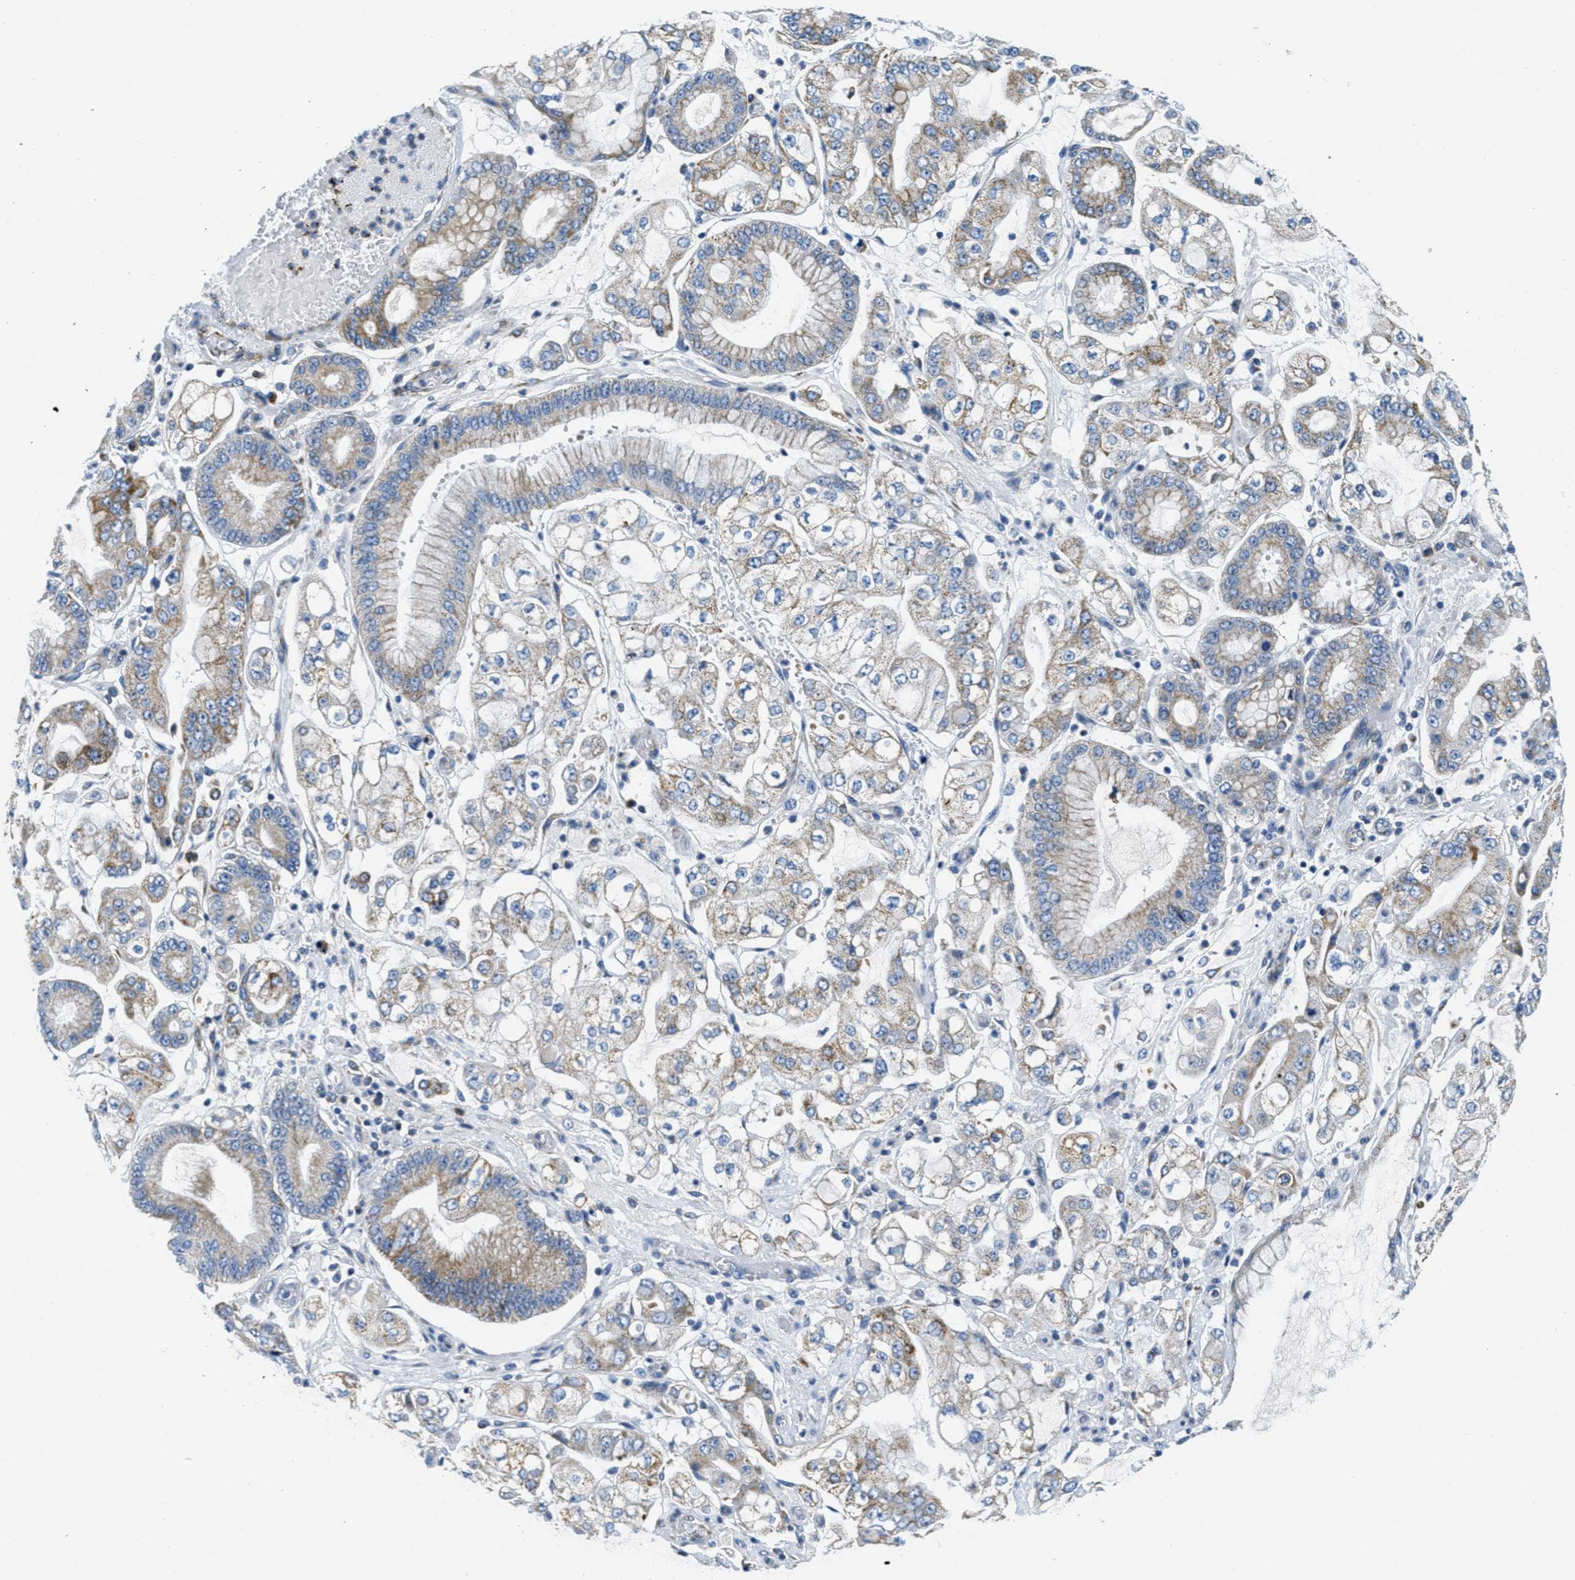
{"staining": {"intensity": "moderate", "quantity": "25%-75%", "location": "cytoplasmic/membranous"}, "tissue": "stomach cancer", "cell_type": "Tumor cells", "image_type": "cancer", "snomed": [{"axis": "morphology", "description": "Adenocarcinoma, NOS"}, {"axis": "topography", "description": "Stomach"}], "caption": "A histopathology image of human adenocarcinoma (stomach) stained for a protein demonstrates moderate cytoplasmic/membranous brown staining in tumor cells. (IHC, brightfield microscopy, high magnification).", "gene": "CA4", "patient": {"sex": "male", "age": 76}}